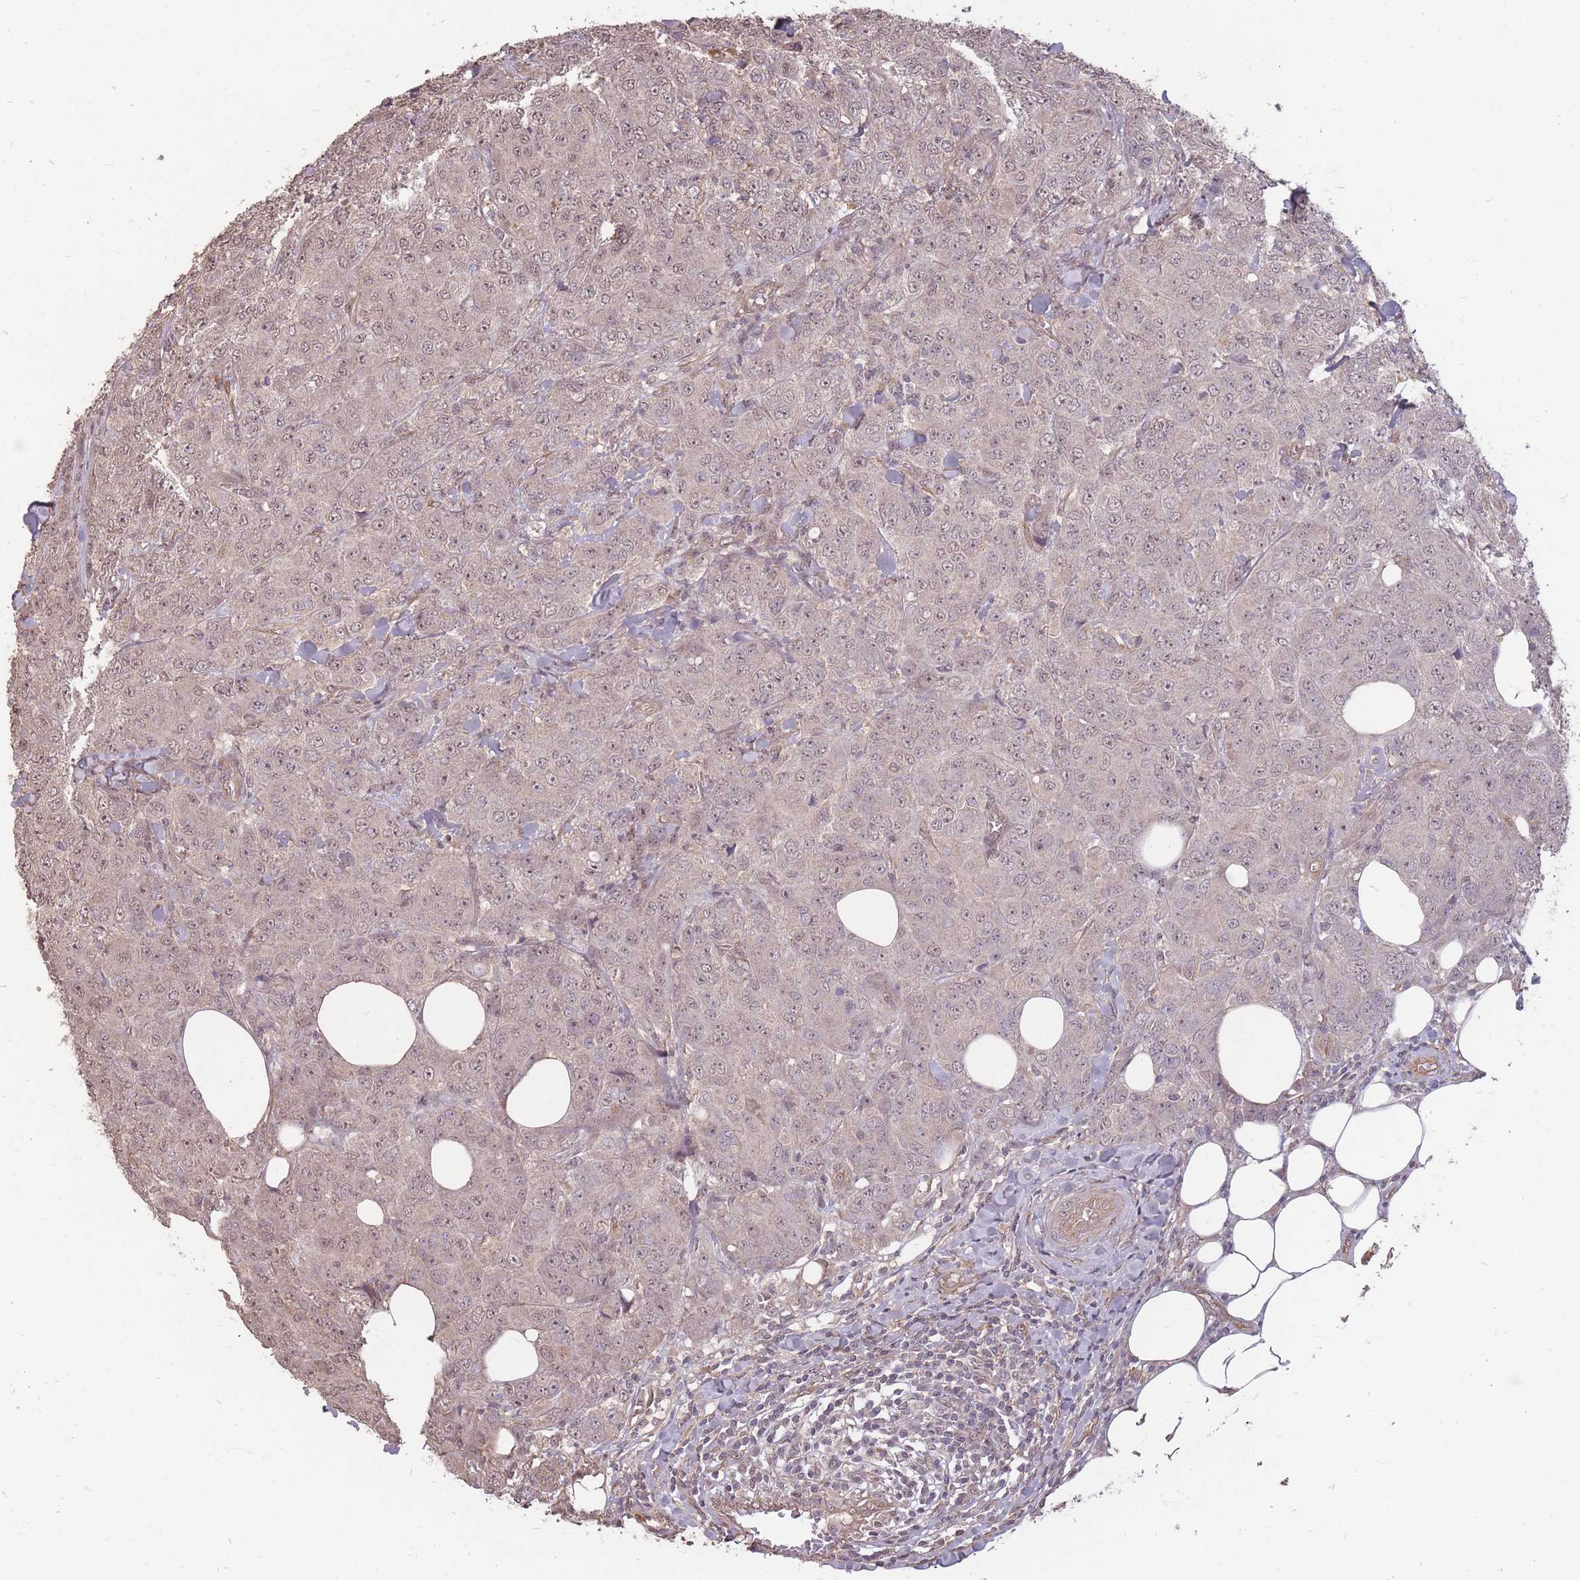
{"staining": {"intensity": "weak", "quantity": "25%-75%", "location": "nuclear"}, "tissue": "breast cancer", "cell_type": "Tumor cells", "image_type": "cancer", "snomed": [{"axis": "morphology", "description": "Duct carcinoma"}, {"axis": "topography", "description": "Breast"}], "caption": "Weak nuclear positivity for a protein is present in approximately 25%-75% of tumor cells of breast cancer using immunohistochemistry (IHC).", "gene": "DYNC1LI2", "patient": {"sex": "female", "age": 43}}